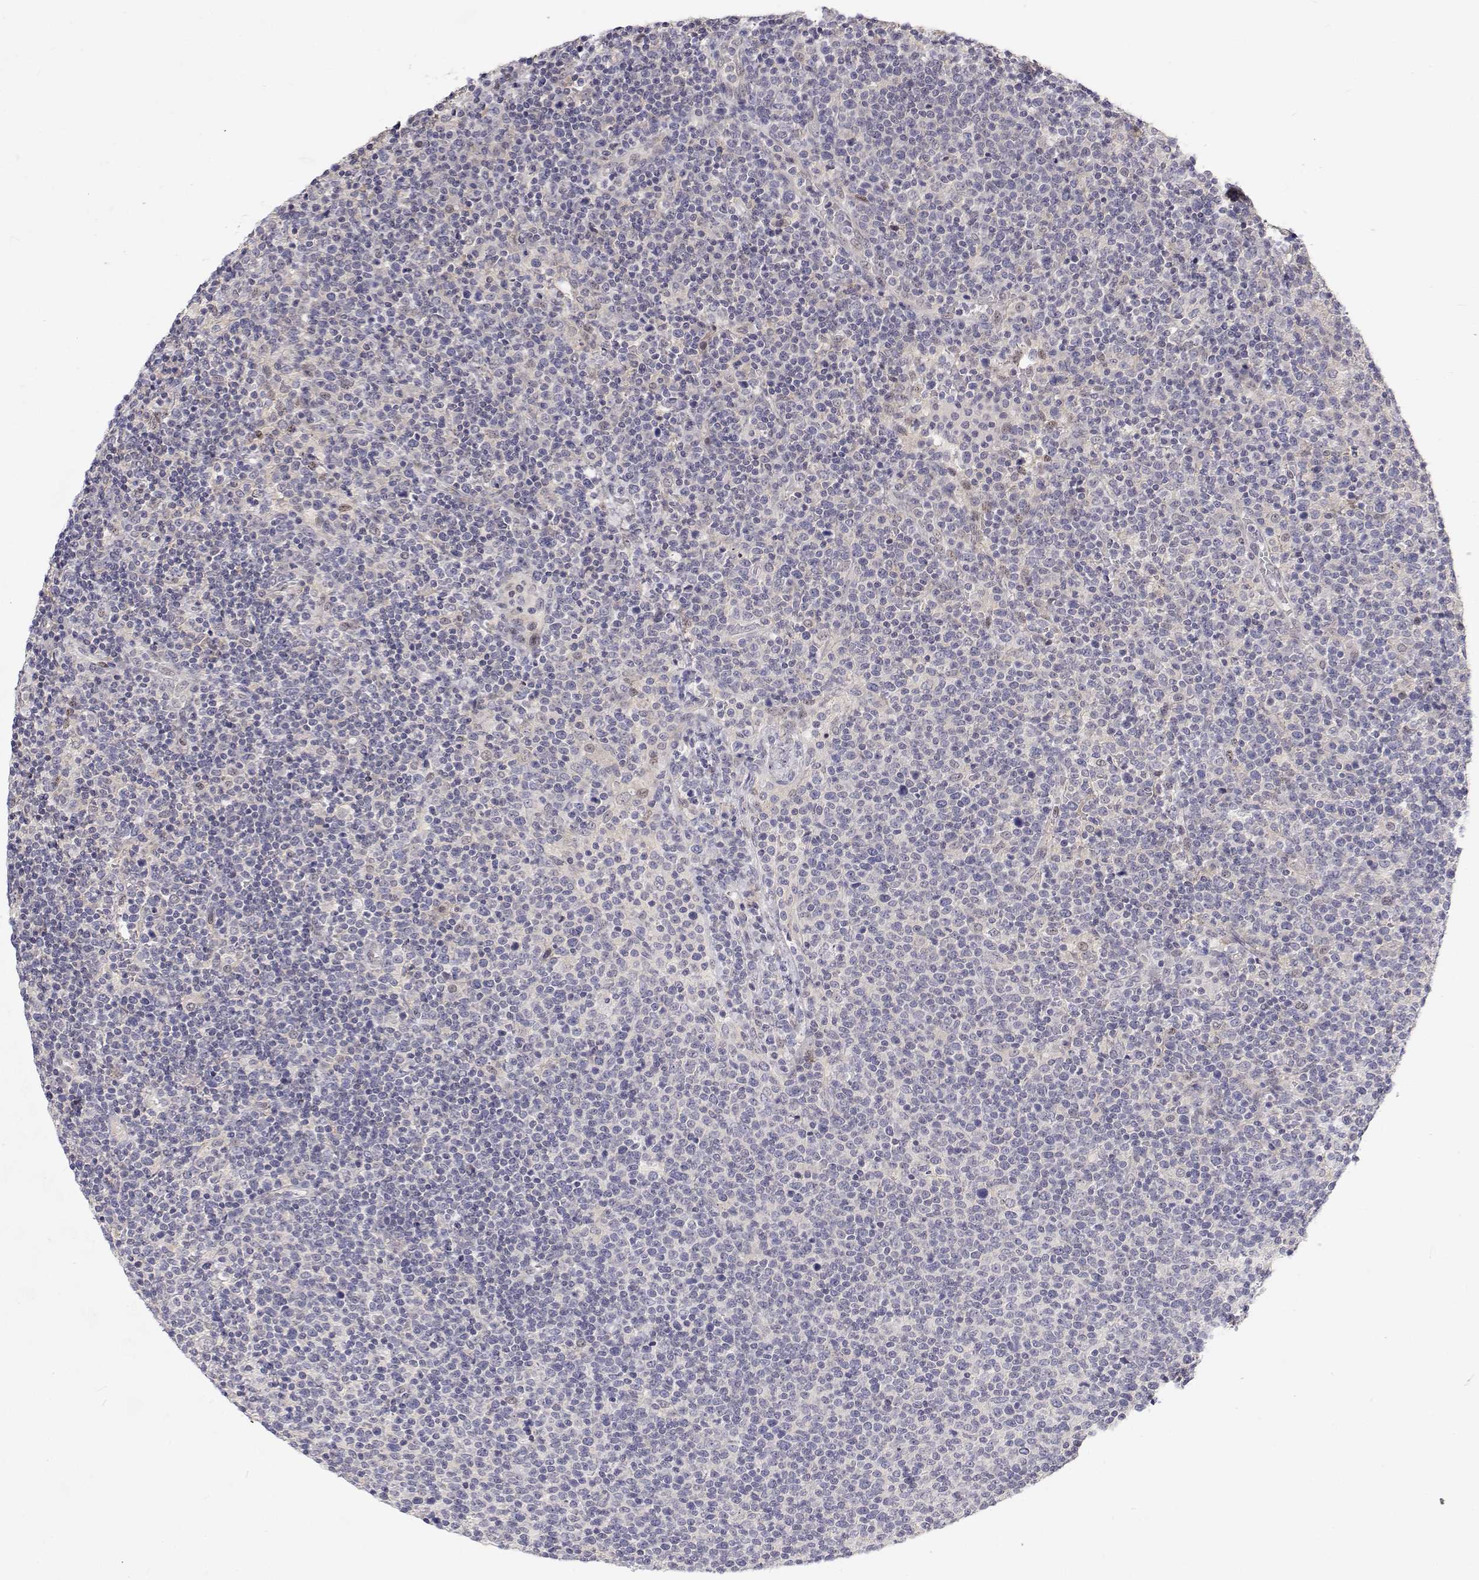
{"staining": {"intensity": "negative", "quantity": "none", "location": "none"}, "tissue": "lymphoma", "cell_type": "Tumor cells", "image_type": "cancer", "snomed": [{"axis": "morphology", "description": "Malignant lymphoma, non-Hodgkin's type, High grade"}, {"axis": "topography", "description": "Lymph node"}], "caption": "Micrograph shows no significant protein positivity in tumor cells of lymphoma.", "gene": "MYPN", "patient": {"sex": "male", "age": 61}}